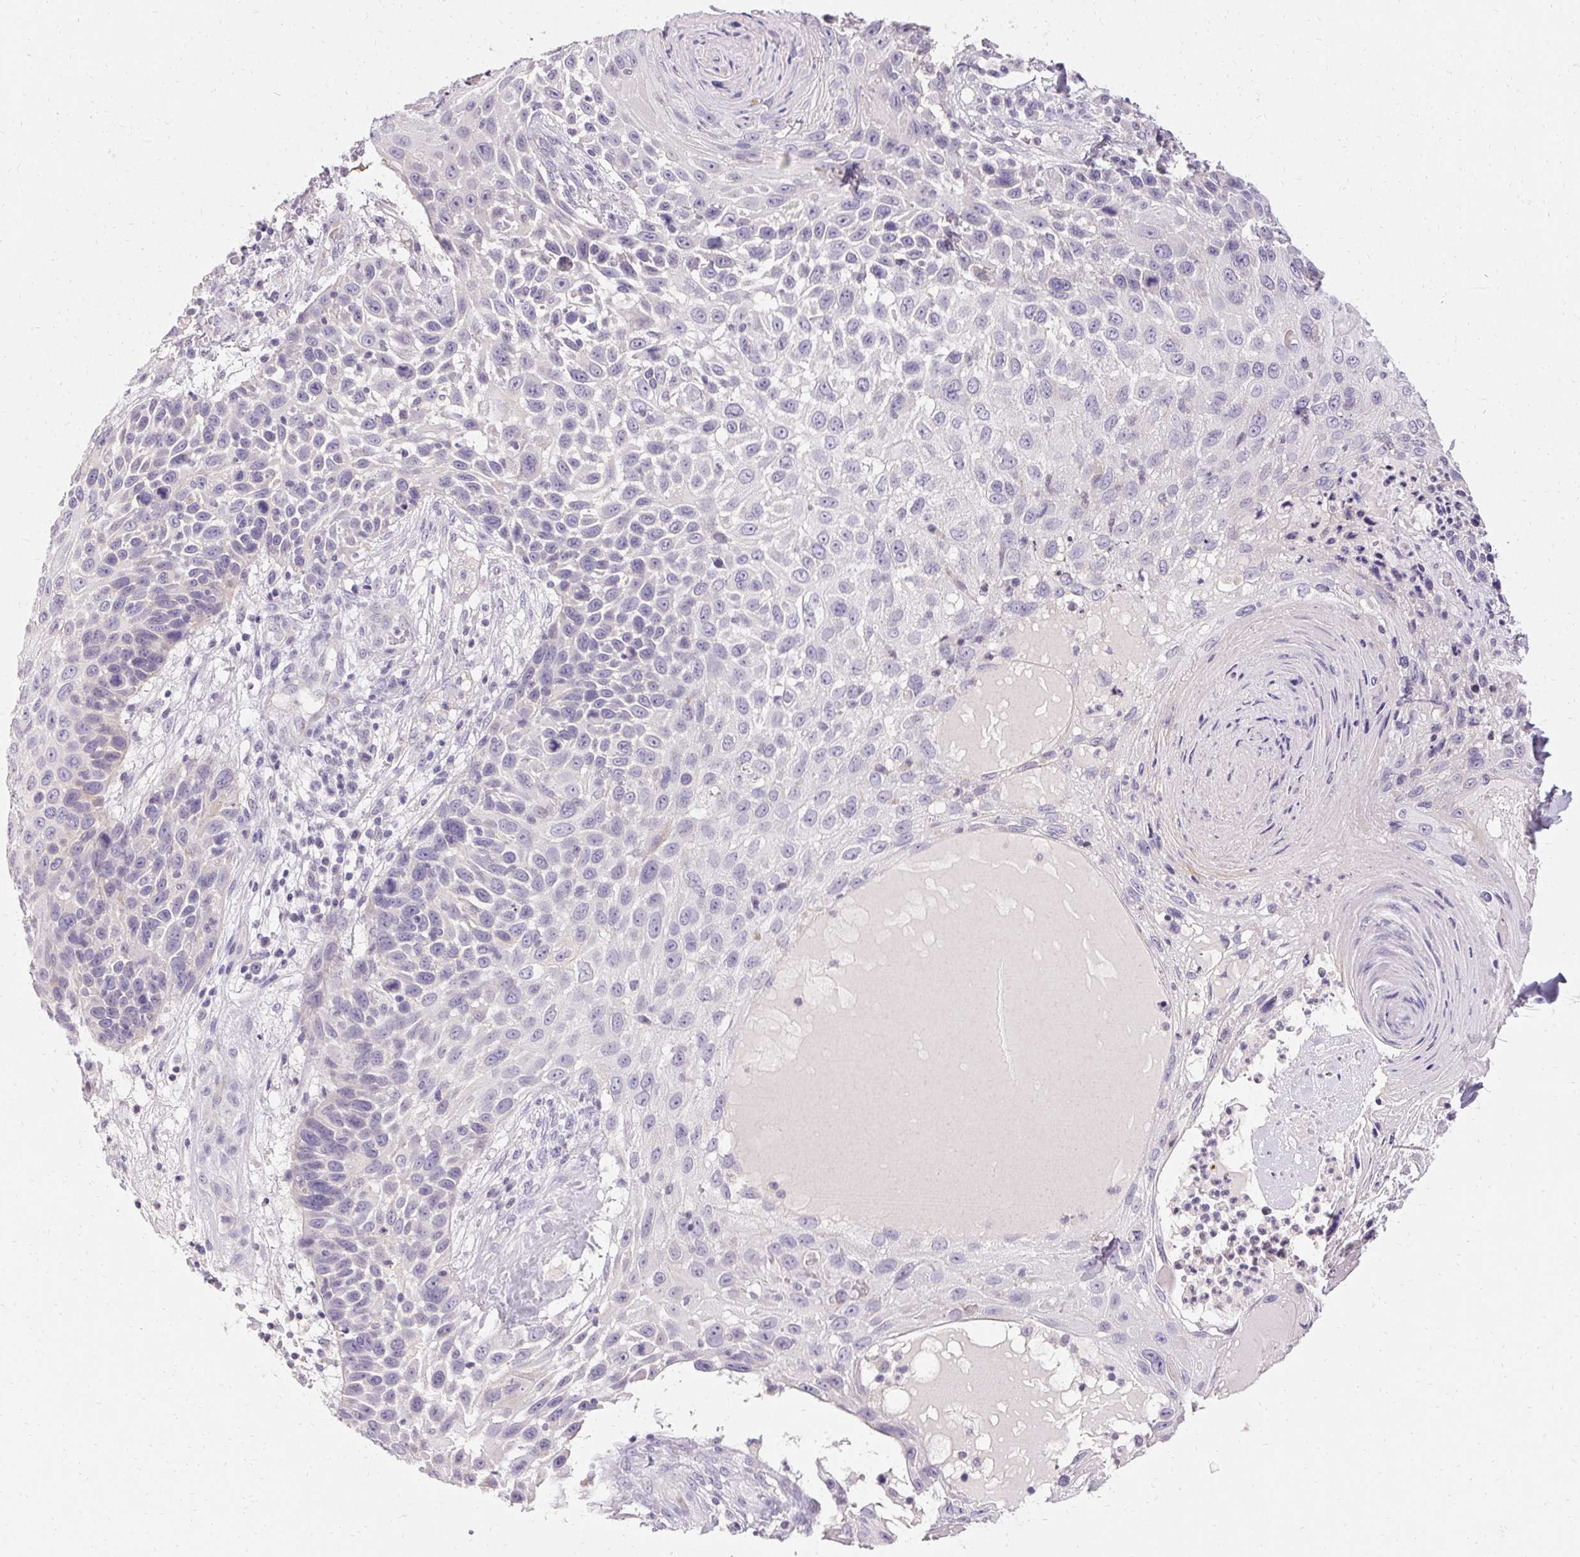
{"staining": {"intensity": "negative", "quantity": "none", "location": "none"}, "tissue": "skin cancer", "cell_type": "Tumor cells", "image_type": "cancer", "snomed": [{"axis": "morphology", "description": "Squamous cell carcinoma, NOS"}, {"axis": "topography", "description": "Skin"}], "caption": "A high-resolution micrograph shows IHC staining of skin cancer (squamous cell carcinoma), which displays no significant expression in tumor cells.", "gene": "HSD17B3", "patient": {"sex": "male", "age": 92}}